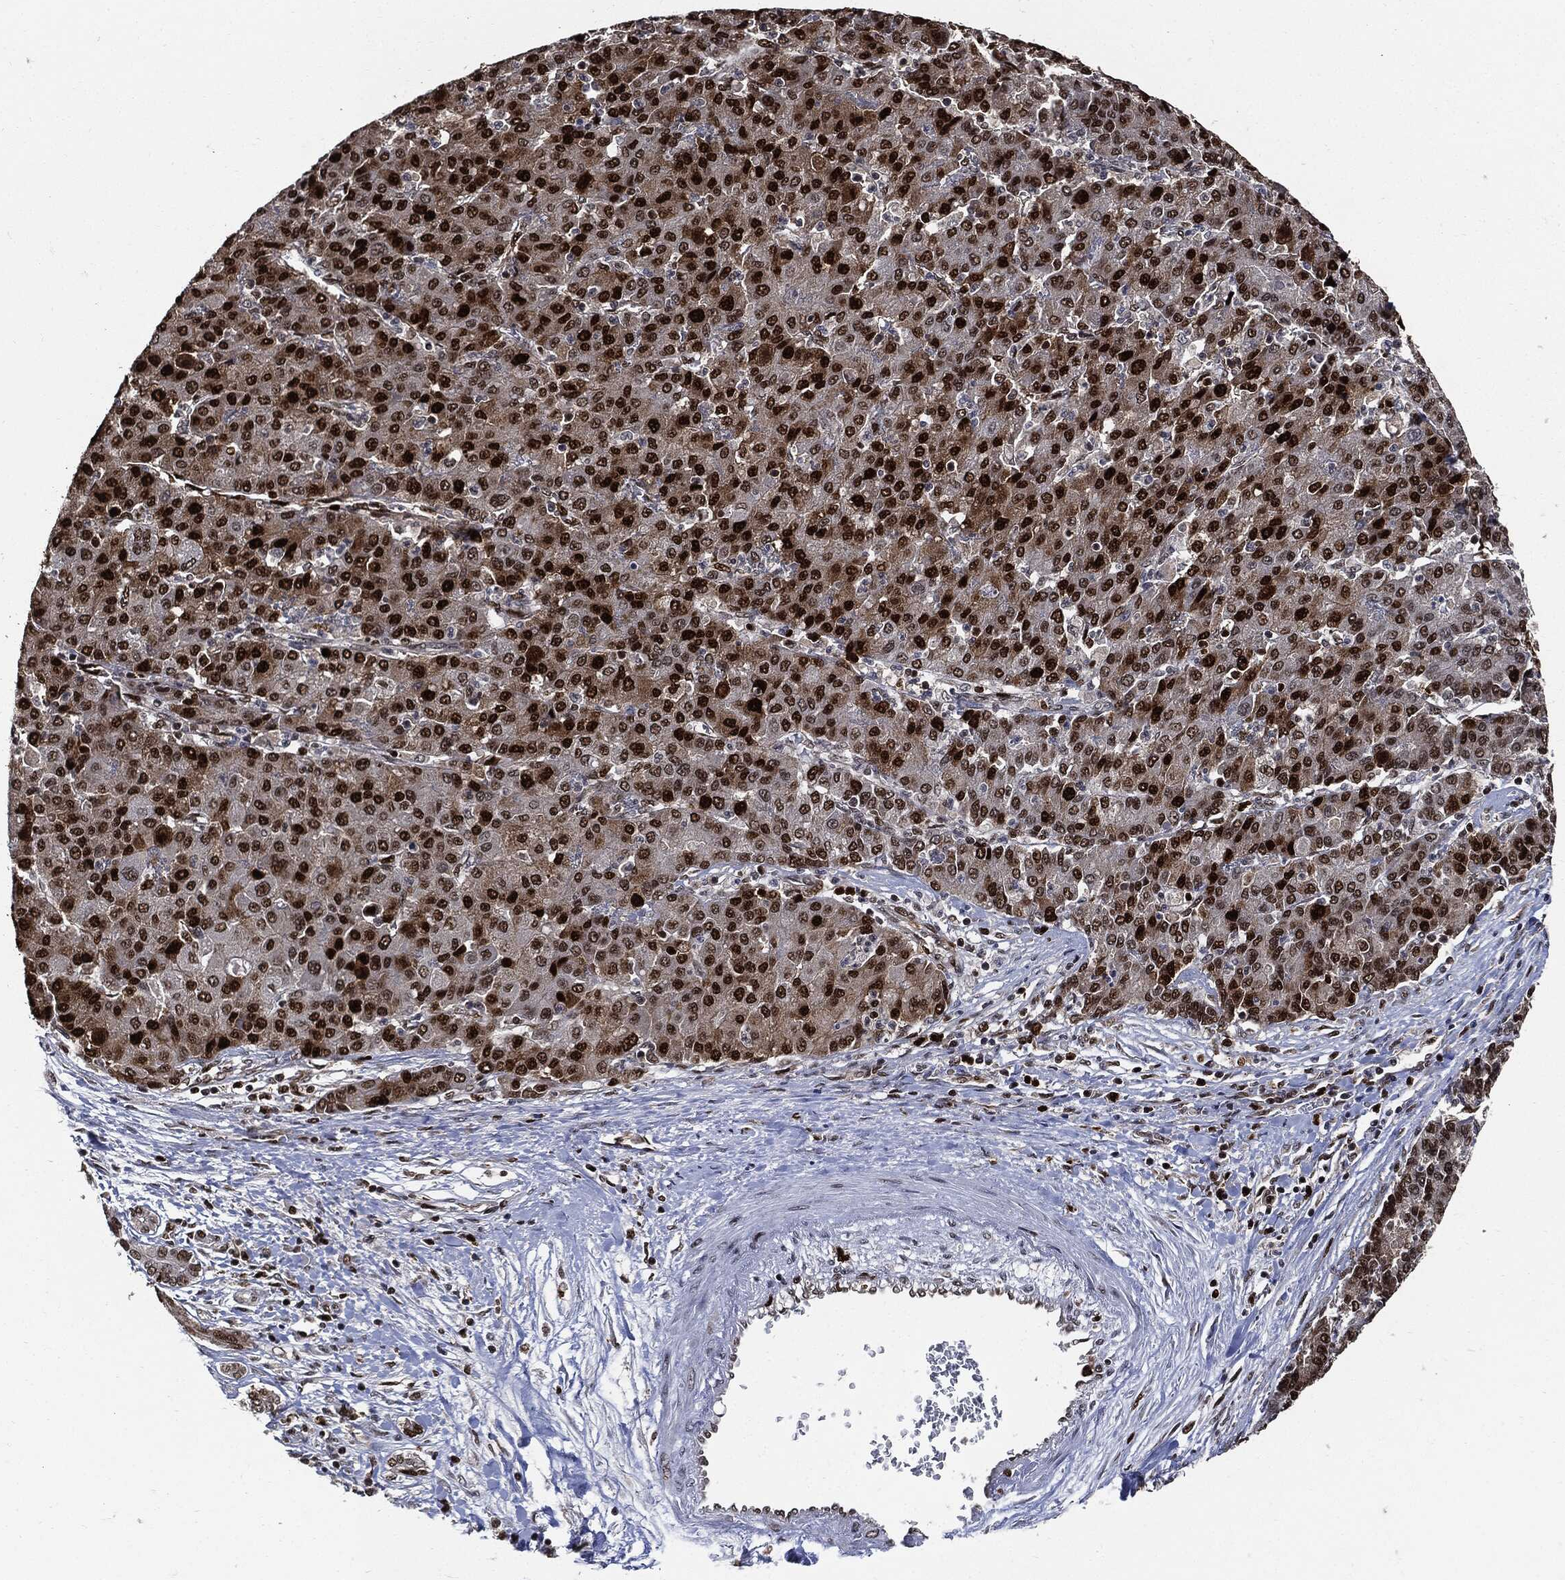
{"staining": {"intensity": "strong", "quantity": ">75%", "location": "nuclear"}, "tissue": "liver cancer", "cell_type": "Tumor cells", "image_type": "cancer", "snomed": [{"axis": "morphology", "description": "Carcinoma, Hepatocellular, NOS"}, {"axis": "topography", "description": "Liver"}], "caption": "This is a micrograph of IHC staining of liver cancer (hepatocellular carcinoma), which shows strong expression in the nuclear of tumor cells.", "gene": "PCNA", "patient": {"sex": "male", "age": 65}}